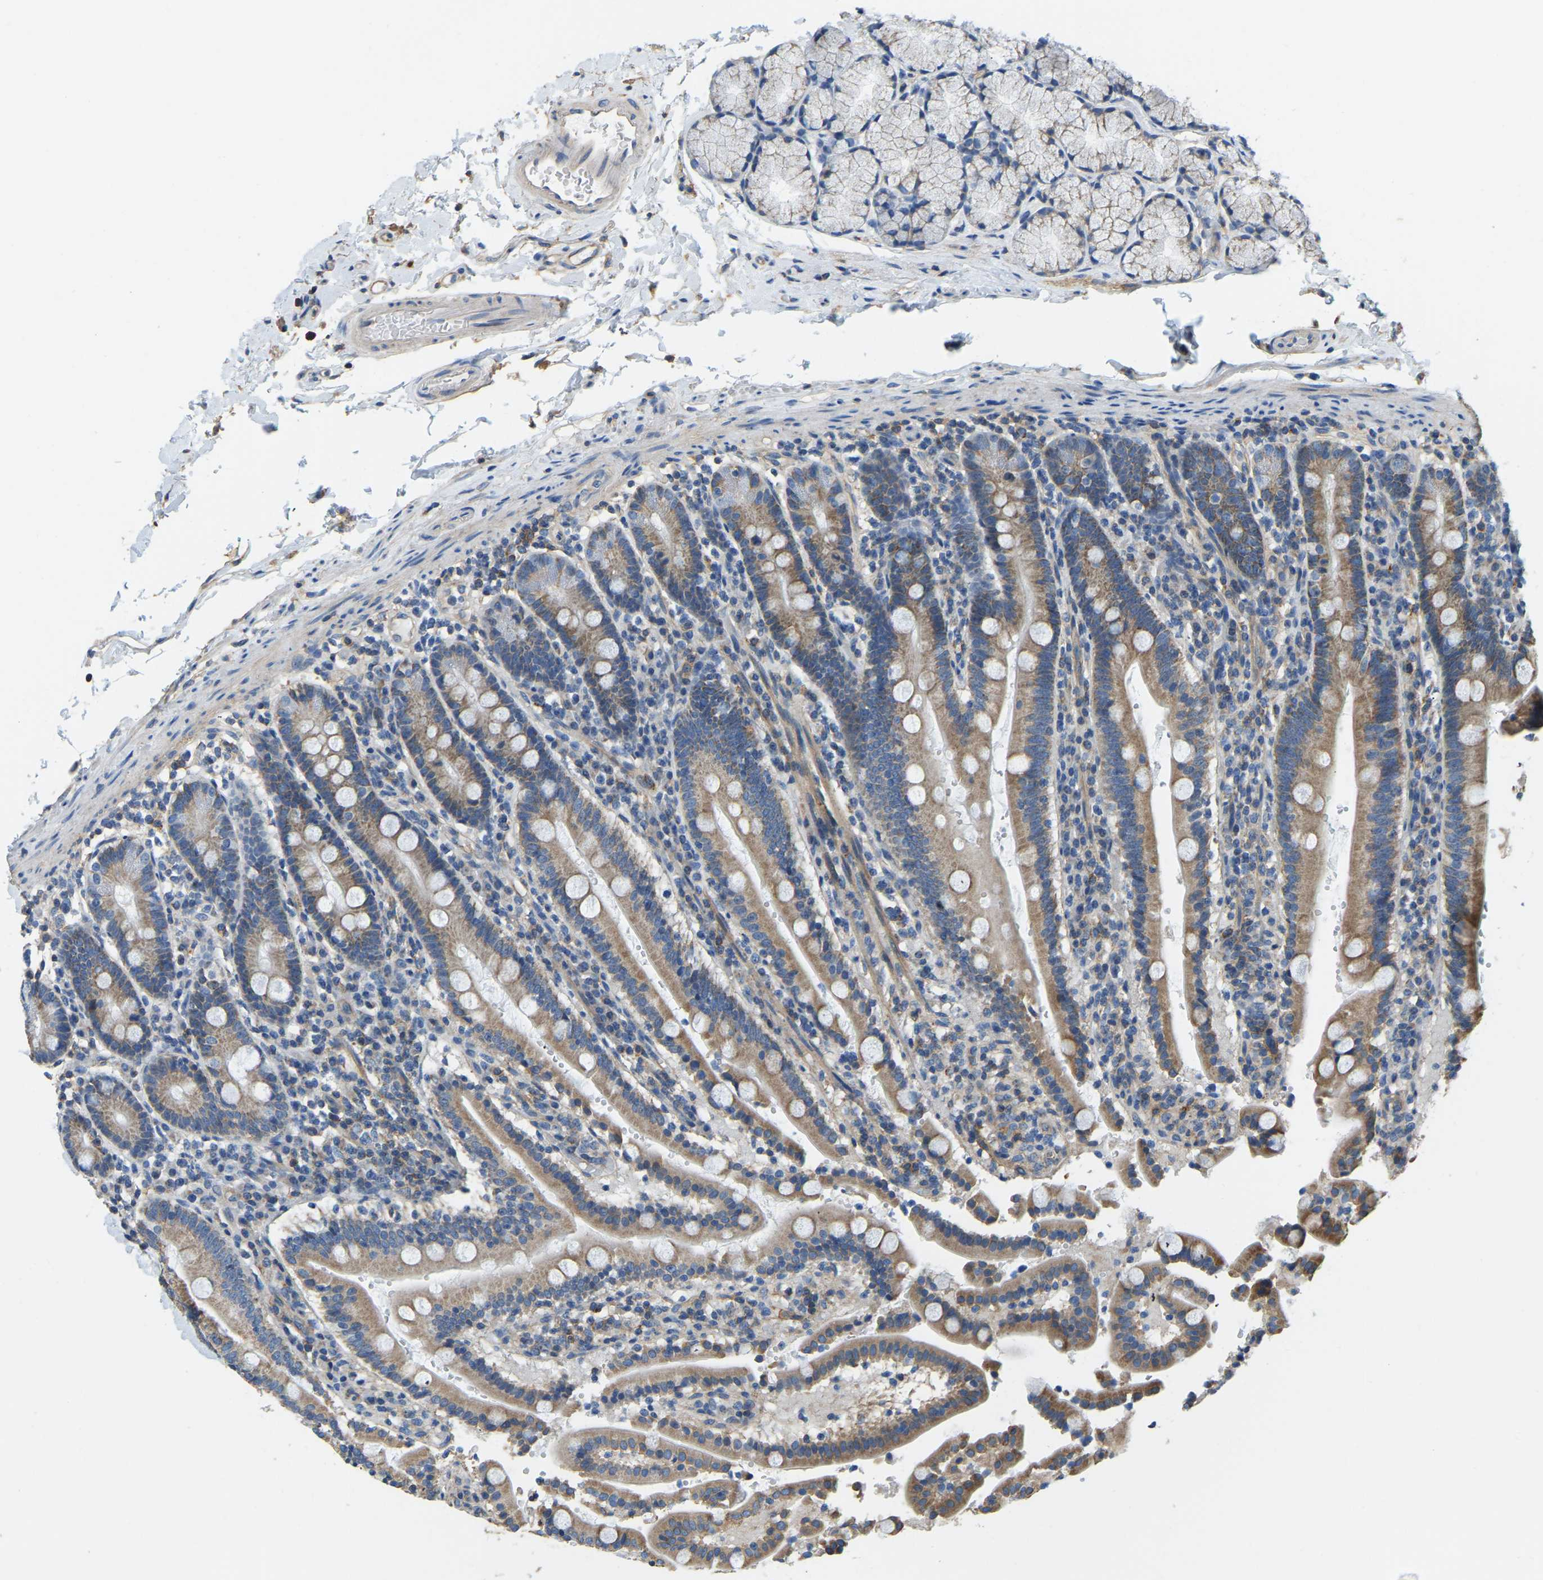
{"staining": {"intensity": "moderate", "quantity": ">75%", "location": "cytoplasmic/membranous"}, "tissue": "duodenum", "cell_type": "Glandular cells", "image_type": "normal", "snomed": [{"axis": "morphology", "description": "Normal tissue, NOS"}, {"axis": "topography", "description": "Small intestine, NOS"}], "caption": "IHC of benign duodenum reveals medium levels of moderate cytoplasmic/membranous positivity in approximately >75% of glandular cells.", "gene": "AHNAK", "patient": {"sex": "female", "age": 71}}